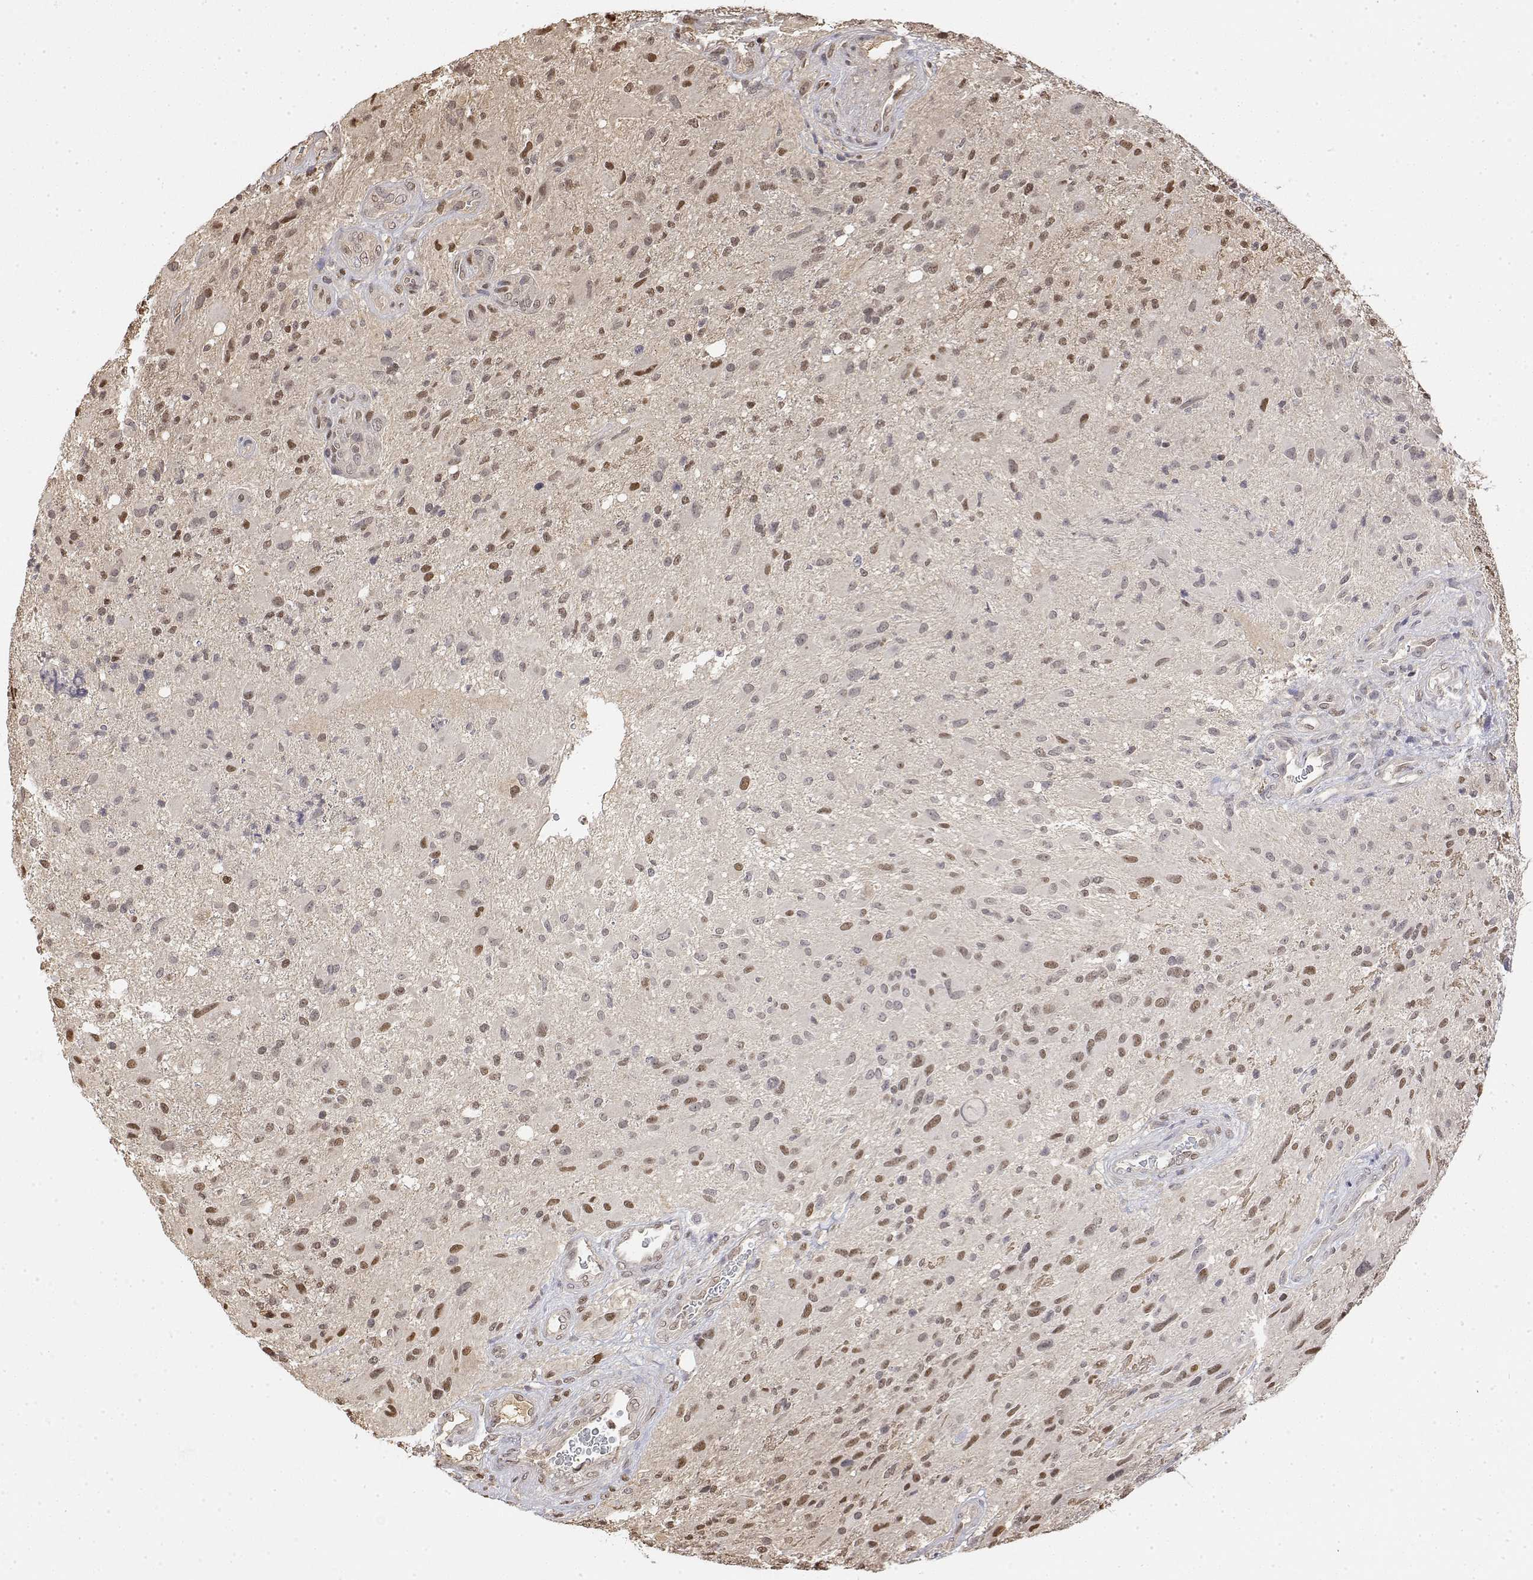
{"staining": {"intensity": "weak", "quantity": ">75%", "location": "nuclear"}, "tissue": "glioma", "cell_type": "Tumor cells", "image_type": "cancer", "snomed": [{"axis": "morphology", "description": "Glioma, malignant, High grade"}, {"axis": "topography", "description": "Brain"}], "caption": "A high-resolution photomicrograph shows immunohistochemistry (IHC) staining of glioma, which displays weak nuclear positivity in approximately >75% of tumor cells.", "gene": "TPI1", "patient": {"sex": "male", "age": 53}}